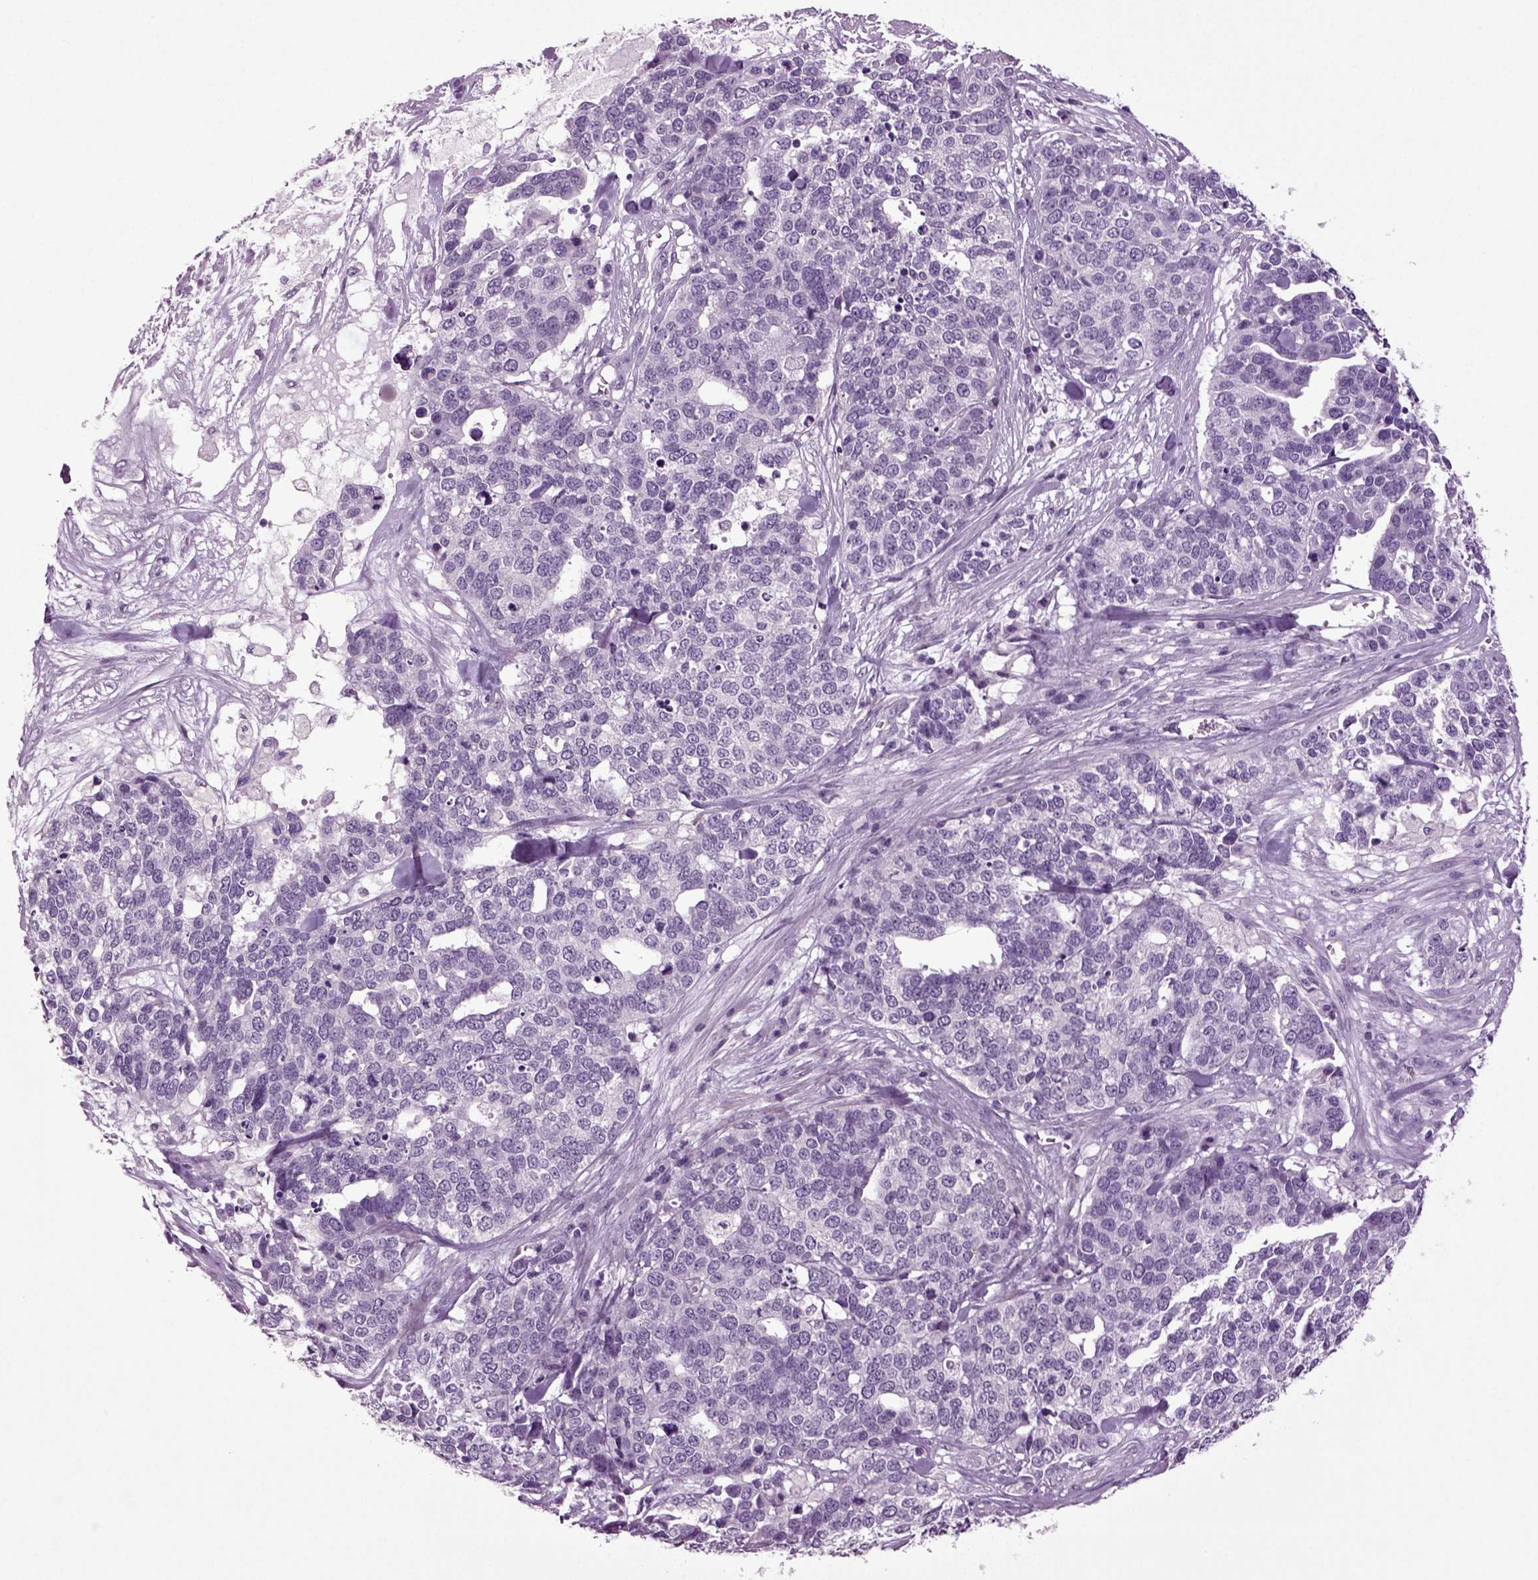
{"staining": {"intensity": "negative", "quantity": "none", "location": "none"}, "tissue": "ovarian cancer", "cell_type": "Tumor cells", "image_type": "cancer", "snomed": [{"axis": "morphology", "description": "Carcinoma, endometroid"}, {"axis": "topography", "description": "Ovary"}], "caption": "High power microscopy micrograph of an immunohistochemistry histopathology image of endometroid carcinoma (ovarian), revealing no significant staining in tumor cells. (Stains: DAB IHC with hematoxylin counter stain, Microscopy: brightfield microscopy at high magnification).", "gene": "SLC17A6", "patient": {"sex": "female", "age": 65}}